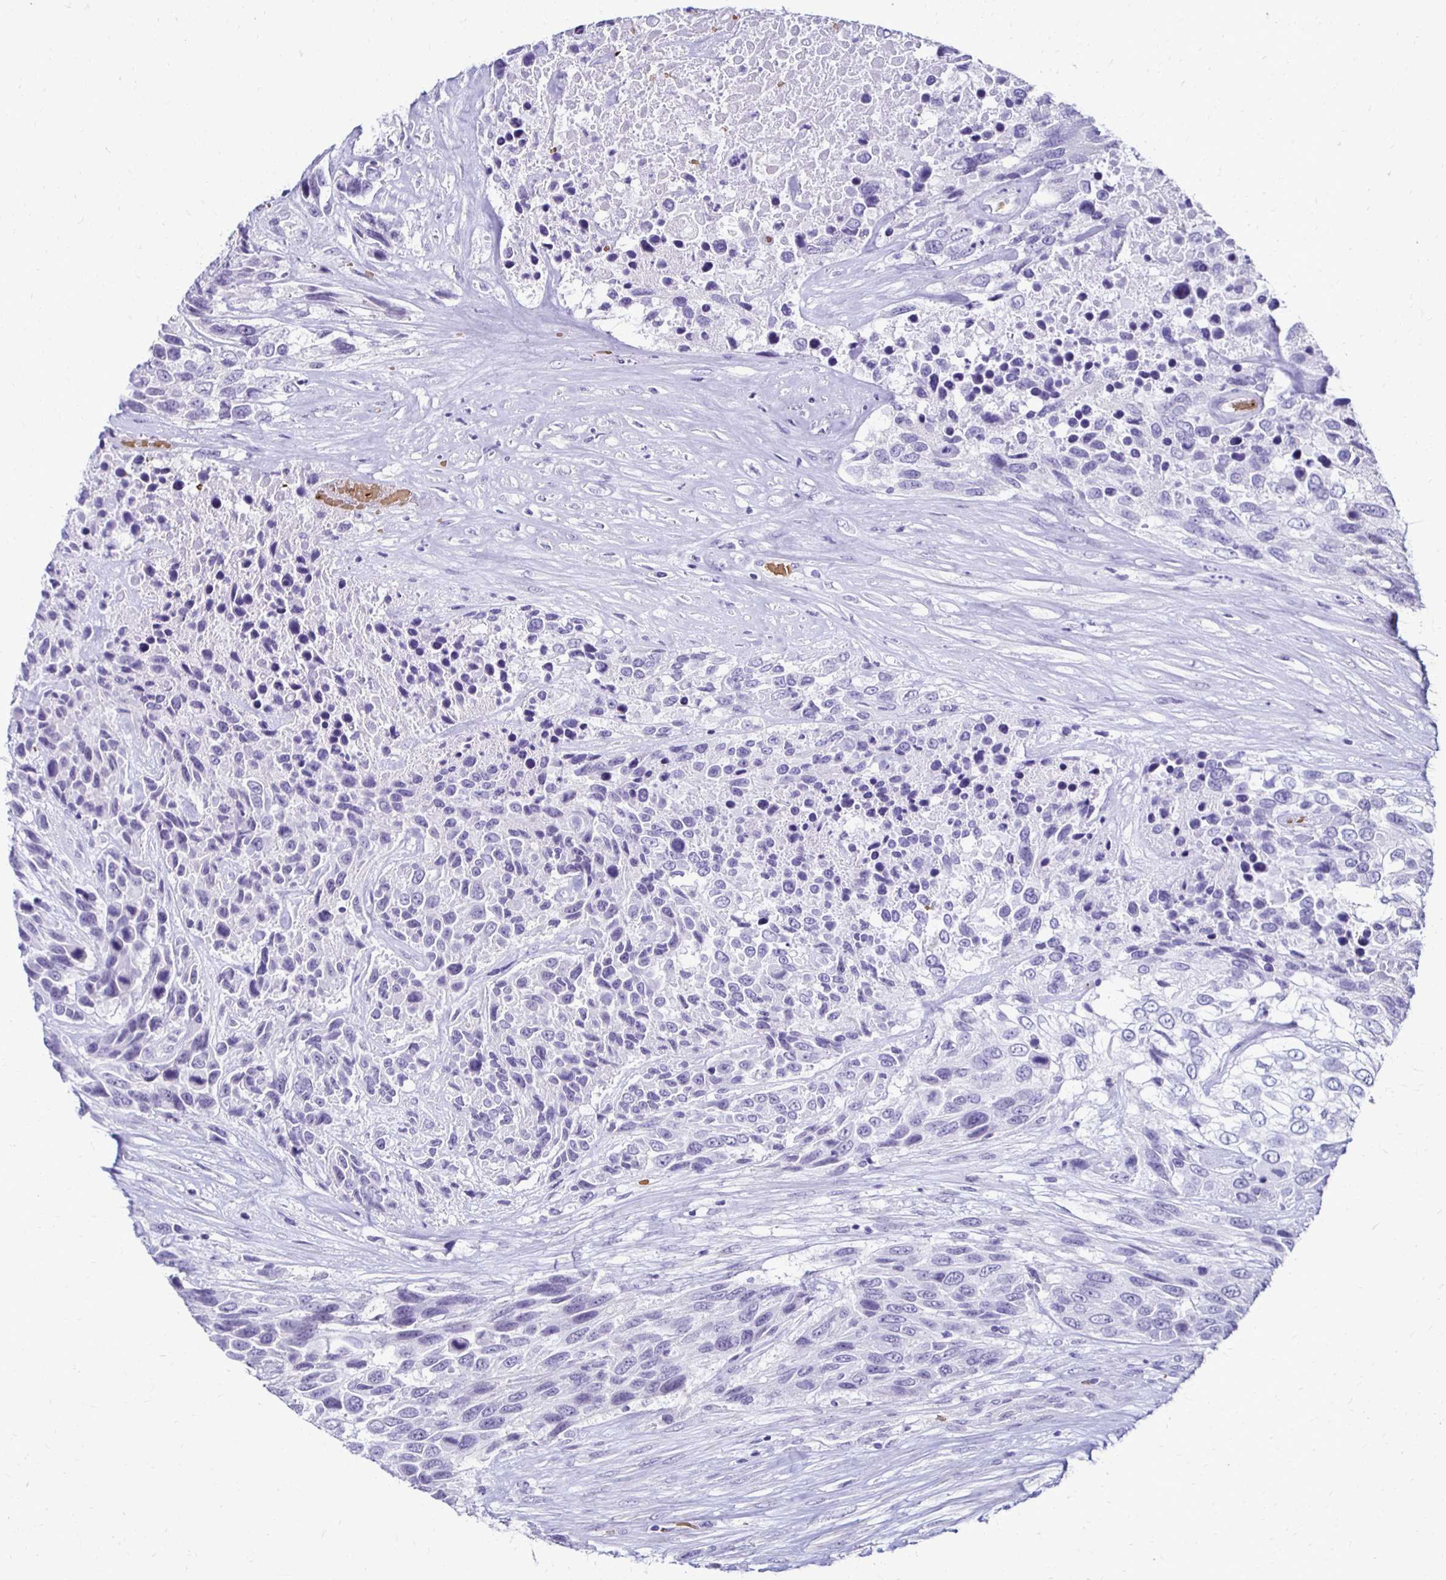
{"staining": {"intensity": "negative", "quantity": "none", "location": "none"}, "tissue": "urothelial cancer", "cell_type": "Tumor cells", "image_type": "cancer", "snomed": [{"axis": "morphology", "description": "Urothelial carcinoma, High grade"}, {"axis": "topography", "description": "Urinary bladder"}], "caption": "Immunohistochemical staining of human high-grade urothelial carcinoma reveals no significant expression in tumor cells.", "gene": "RHBDL3", "patient": {"sex": "female", "age": 70}}